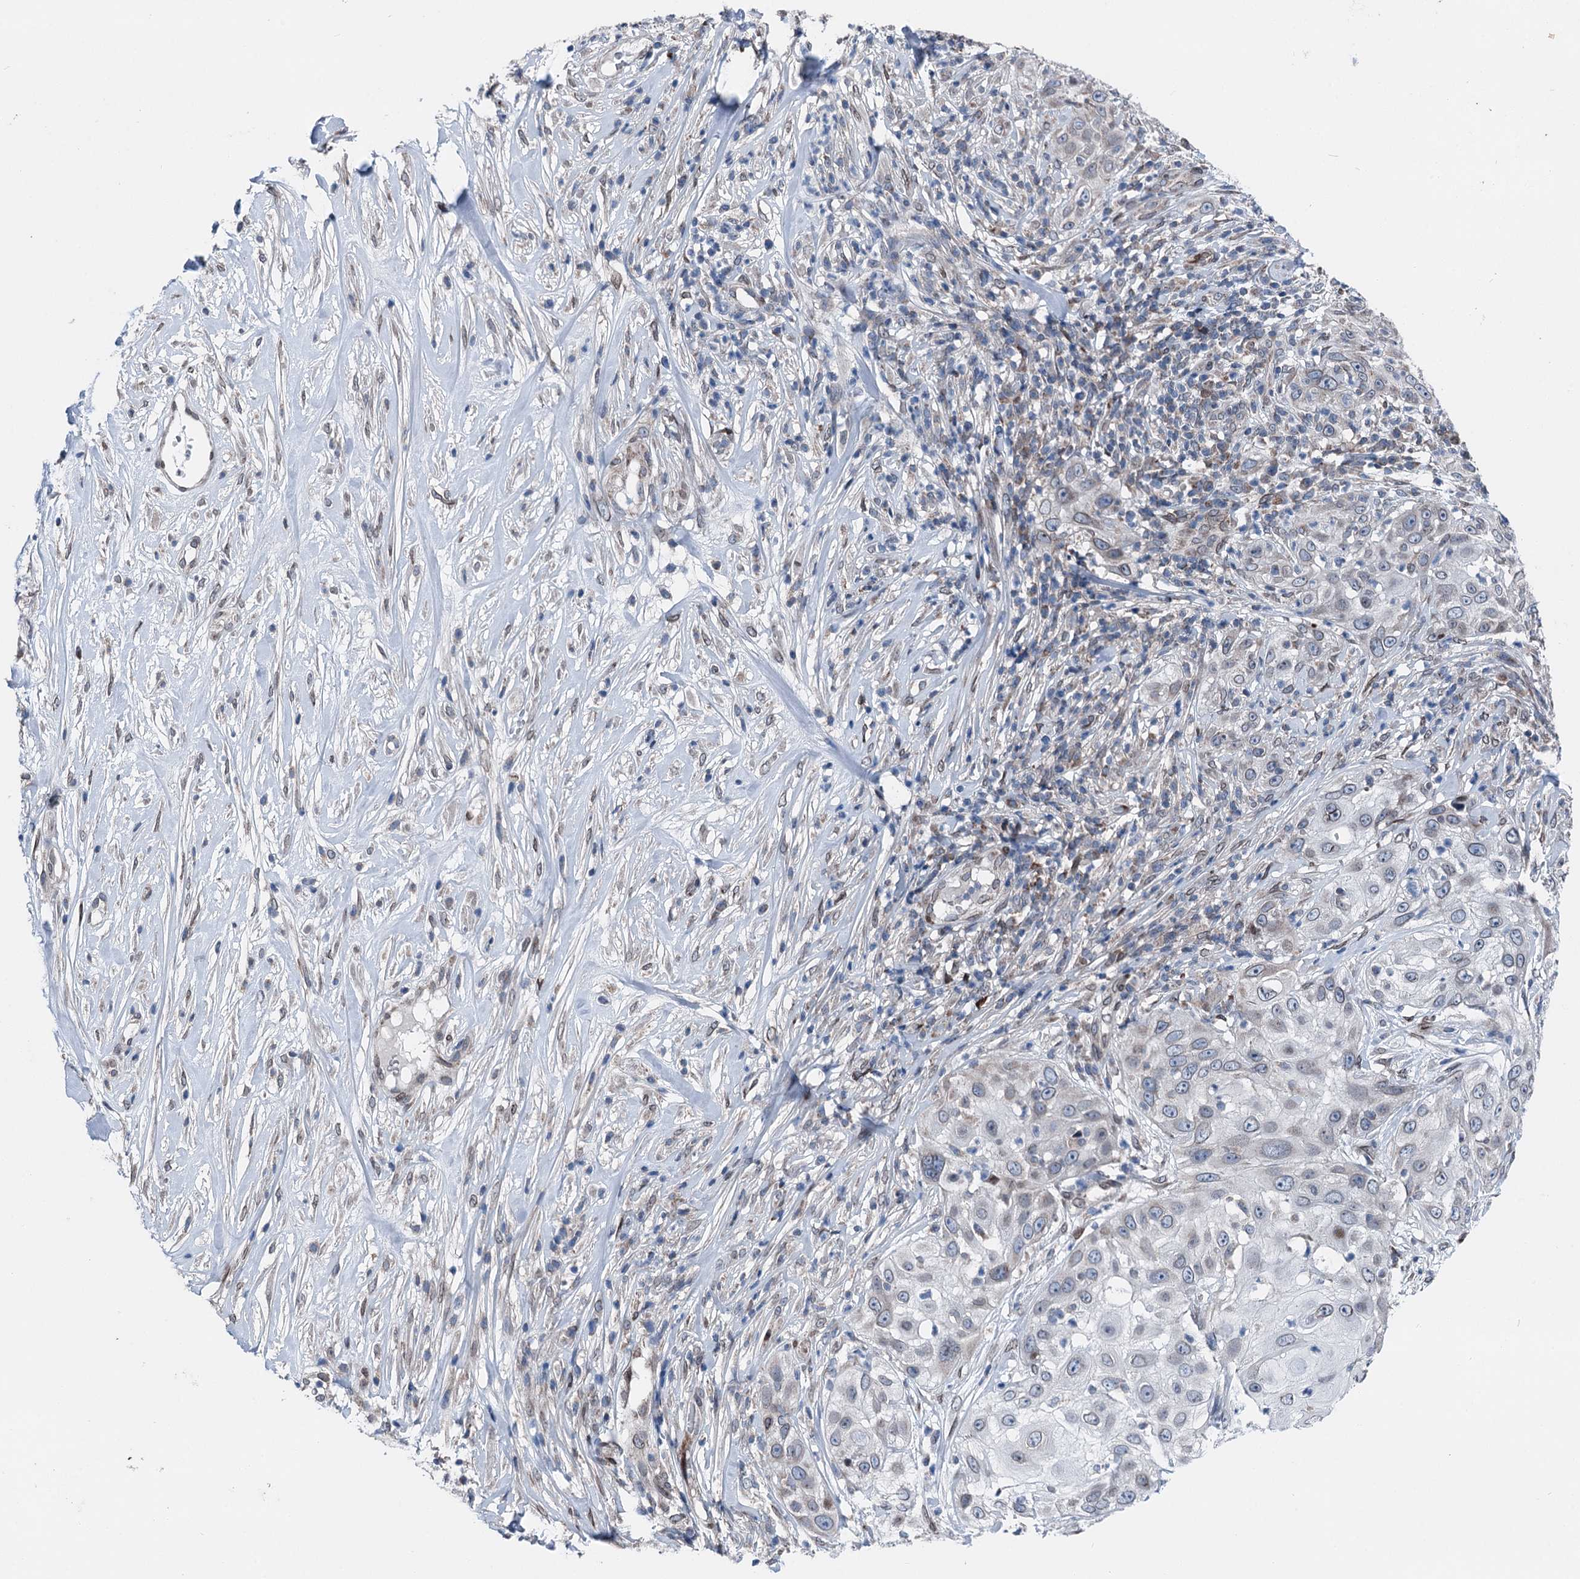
{"staining": {"intensity": "negative", "quantity": "none", "location": "none"}, "tissue": "skin cancer", "cell_type": "Tumor cells", "image_type": "cancer", "snomed": [{"axis": "morphology", "description": "Squamous cell carcinoma, NOS"}, {"axis": "topography", "description": "Skin"}], "caption": "DAB (3,3'-diaminobenzidine) immunohistochemical staining of skin squamous cell carcinoma exhibits no significant positivity in tumor cells. (DAB immunohistochemistry with hematoxylin counter stain).", "gene": "MRPL14", "patient": {"sex": "female", "age": 44}}